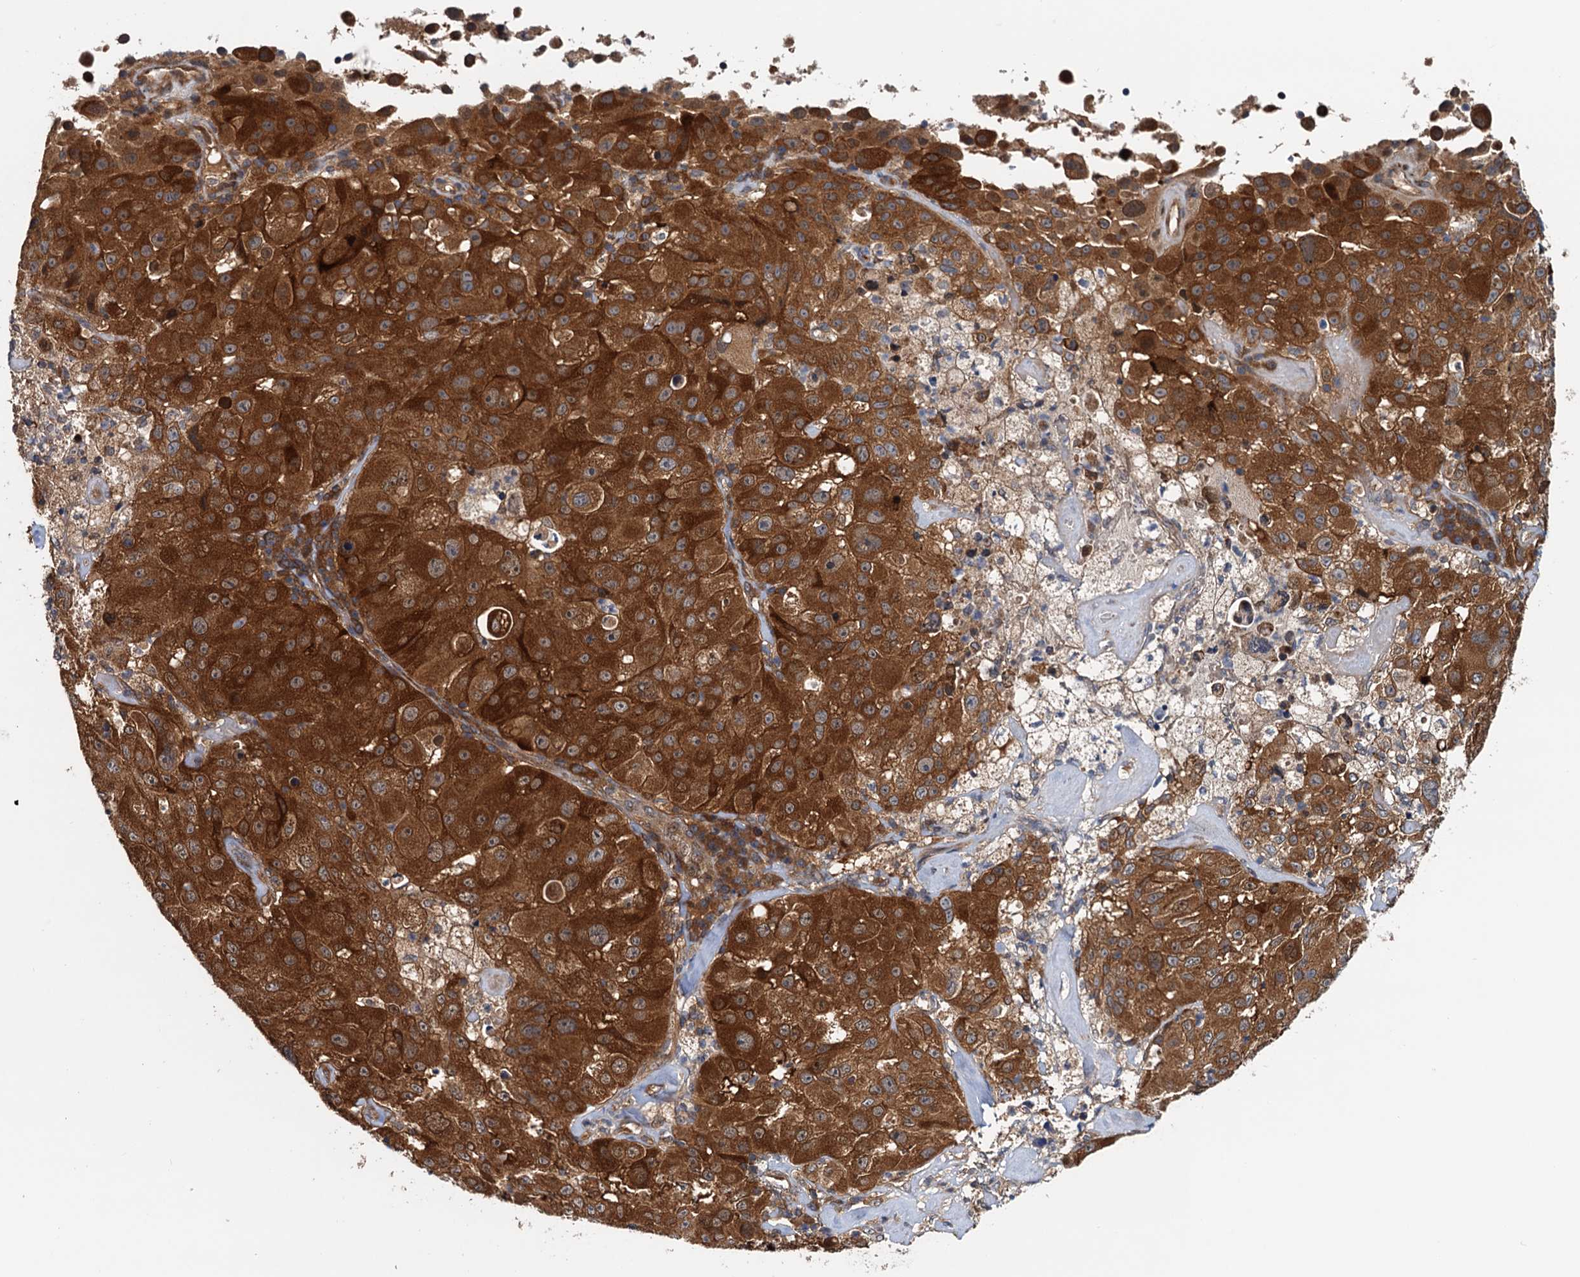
{"staining": {"intensity": "strong", "quantity": ">75%", "location": "cytoplasmic/membranous,nuclear"}, "tissue": "melanoma", "cell_type": "Tumor cells", "image_type": "cancer", "snomed": [{"axis": "morphology", "description": "Malignant melanoma, Metastatic site"}, {"axis": "topography", "description": "Lymph node"}], "caption": "Protein analysis of melanoma tissue reveals strong cytoplasmic/membranous and nuclear staining in about >75% of tumor cells. The staining is performed using DAB (3,3'-diaminobenzidine) brown chromogen to label protein expression. The nuclei are counter-stained blue using hematoxylin.", "gene": "AAGAB", "patient": {"sex": "male", "age": 62}}